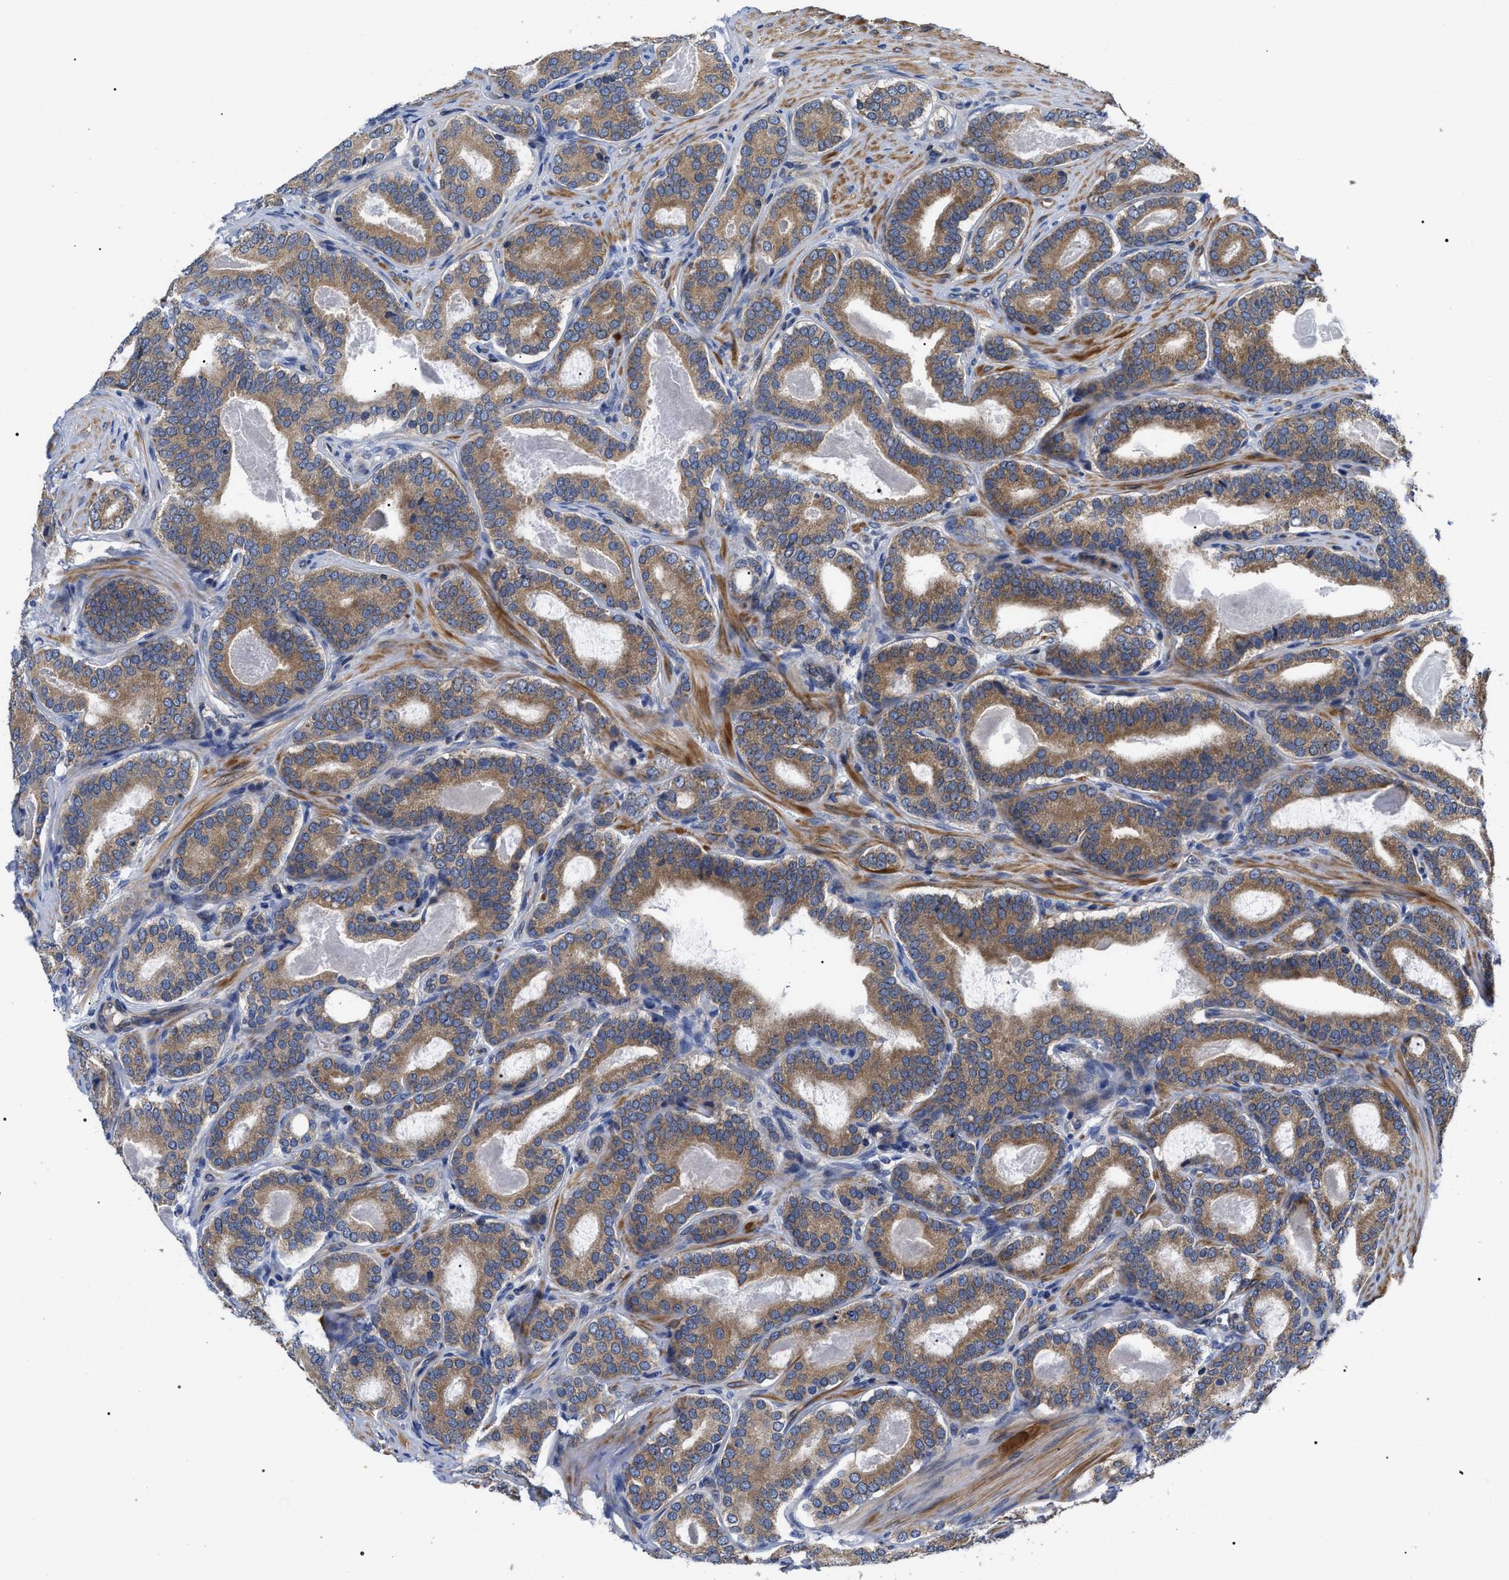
{"staining": {"intensity": "moderate", "quantity": ">75%", "location": "cytoplasmic/membranous"}, "tissue": "prostate cancer", "cell_type": "Tumor cells", "image_type": "cancer", "snomed": [{"axis": "morphology", "description": "Adenocarcinoma, High grade"}, {"axis": "topography", "description": "Prostate"}], "caption": "There is medium levels of moderate cytoplasmic/membranous expression in tumor cells of prostate cancer, as demonstrated by immunohistochemical staining (brown color).", "gene": "MIS18A", "patient": {"sex": "male", "age": 60}}